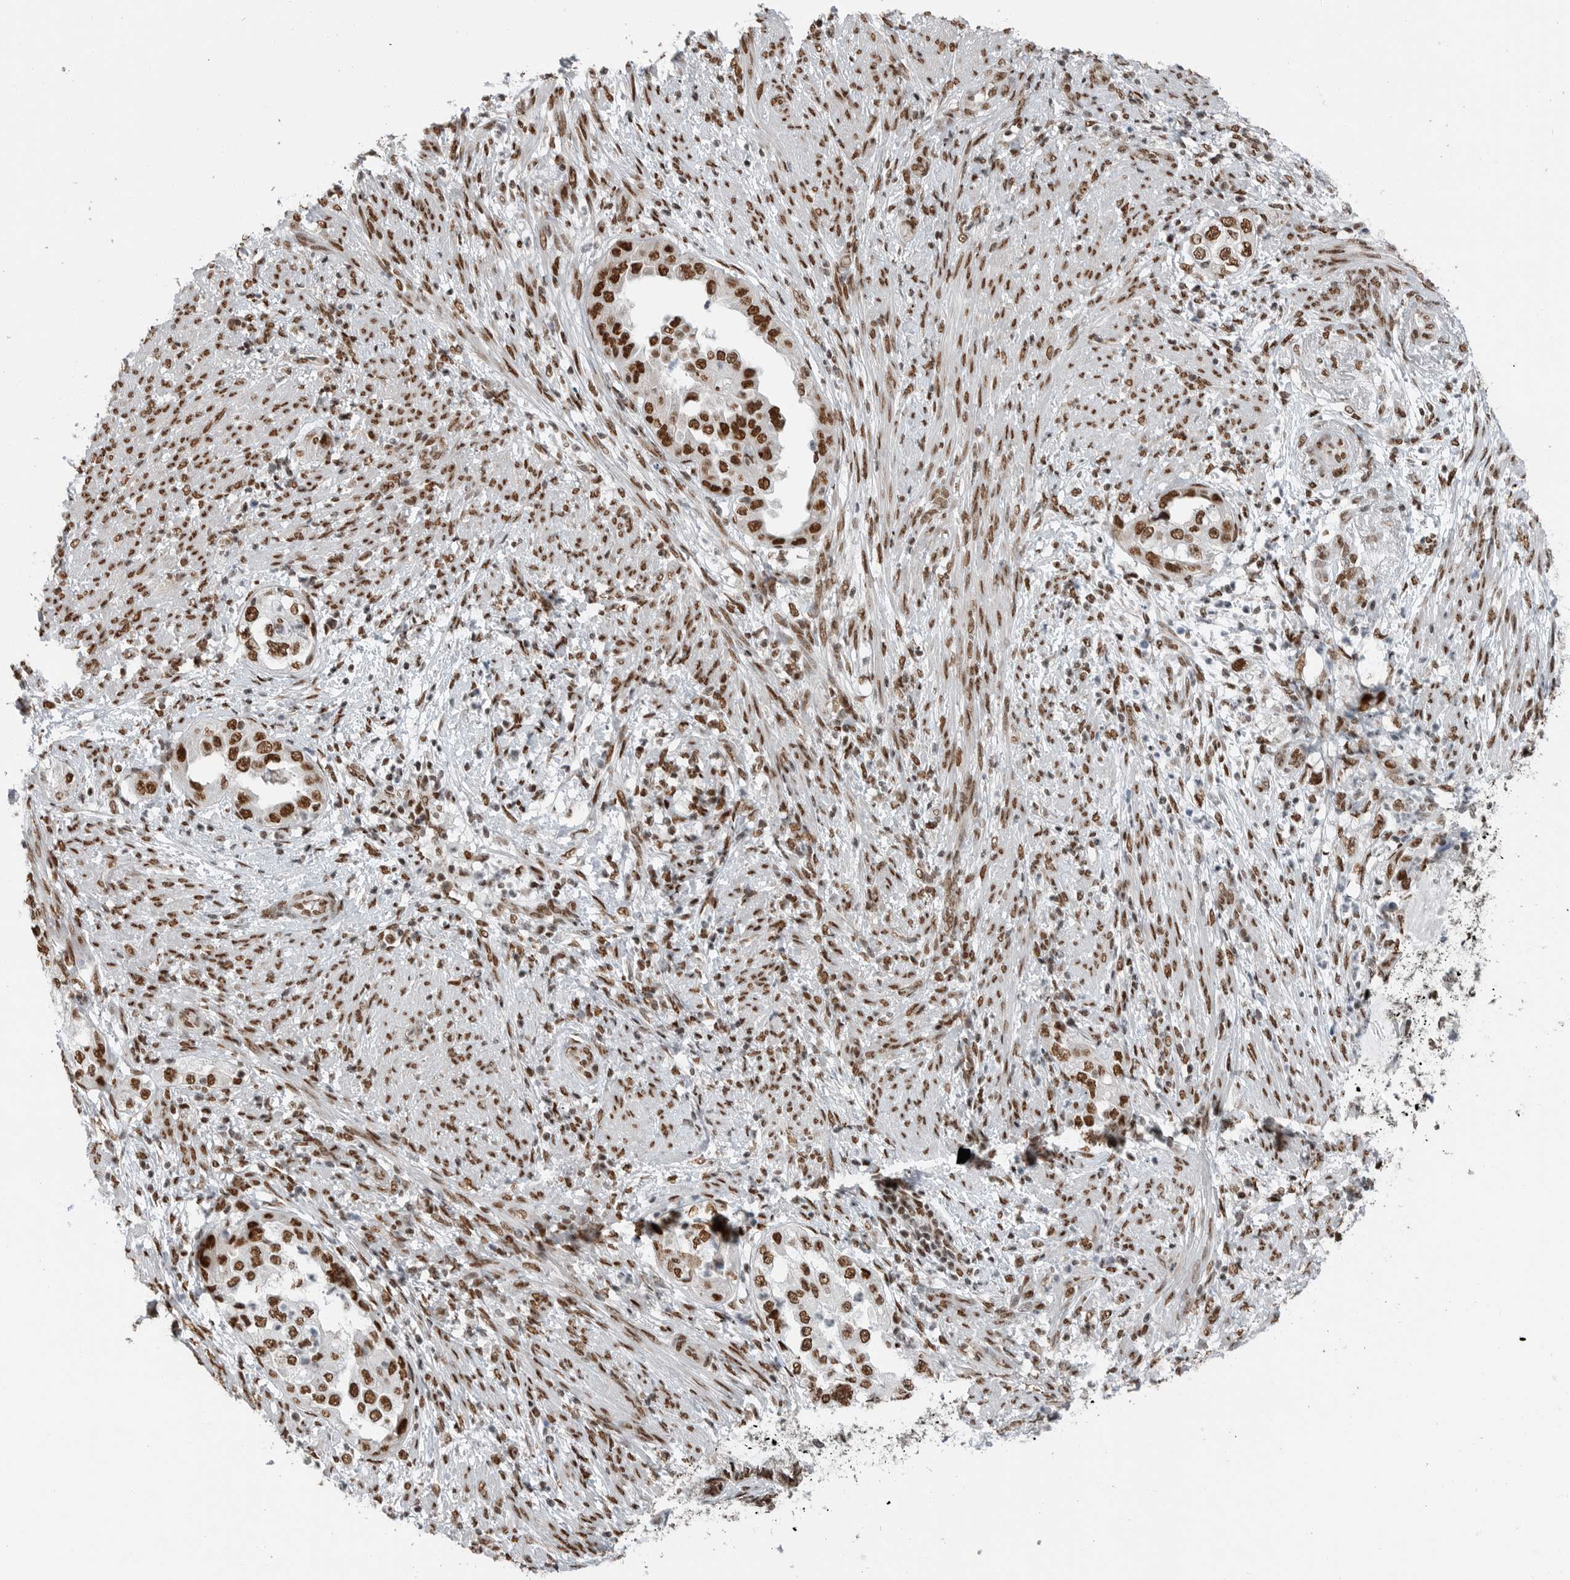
{"staining": {"intensity": "strong", "quantity": ">75%", "location": "nuclear"}, "tissue": "endometrial cancer", "cell_type": "Tumor cells", "image_type": "cancer", "snomed": [{"axis": "morphology", "description": "Adenocarcinoma, NOS"}, {"axis": "topography", "description": "Endometrium"}], "caption": "Approximately >75% of tumor cells in adenocarcinoma (endometrial) show strong nuclear protein expression as visualized by brown immunohistochemical staining.", "gene": "BLZF1", "patient": {"sex": "female", "age": 85}}